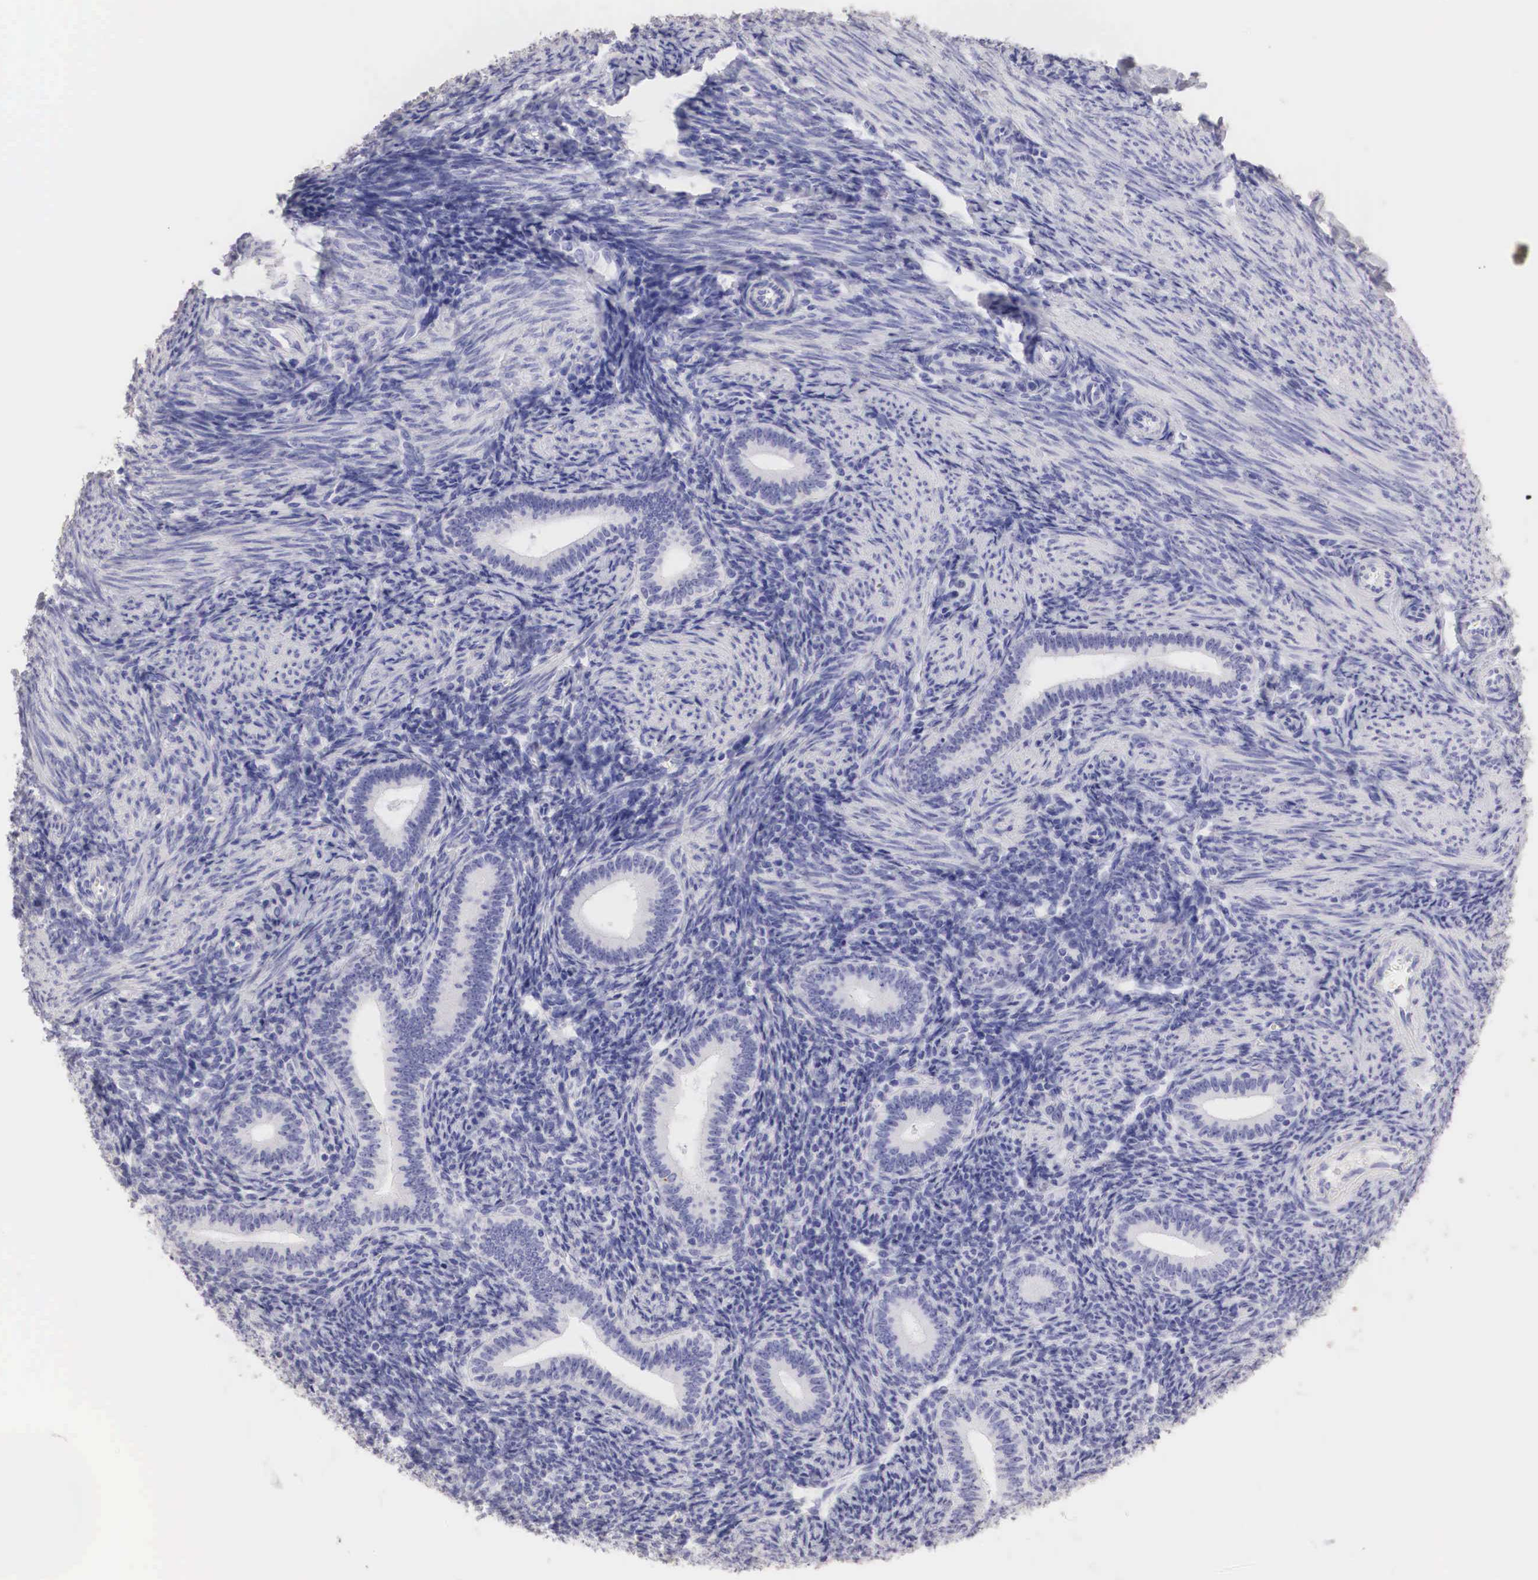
{"staining": {"intensity": "negative", "quantity": "none", "location": "none"}, "tissue": "endometrium", "cell_type": "Cells in endometrial stroma", "image_type": "normal", "snomed": [{"axis": "morphology", "description": "Normal tissue, NOS"}, {"axis": "topography", "description": "Endometrium"}], "caption": "Endometrium stained for a protein using immunohistochemistry (IHC) shows no positivity cells in endometrial stroma.", "gene": "ERBB2", "patient": {"sex": "female", "age": 35}}